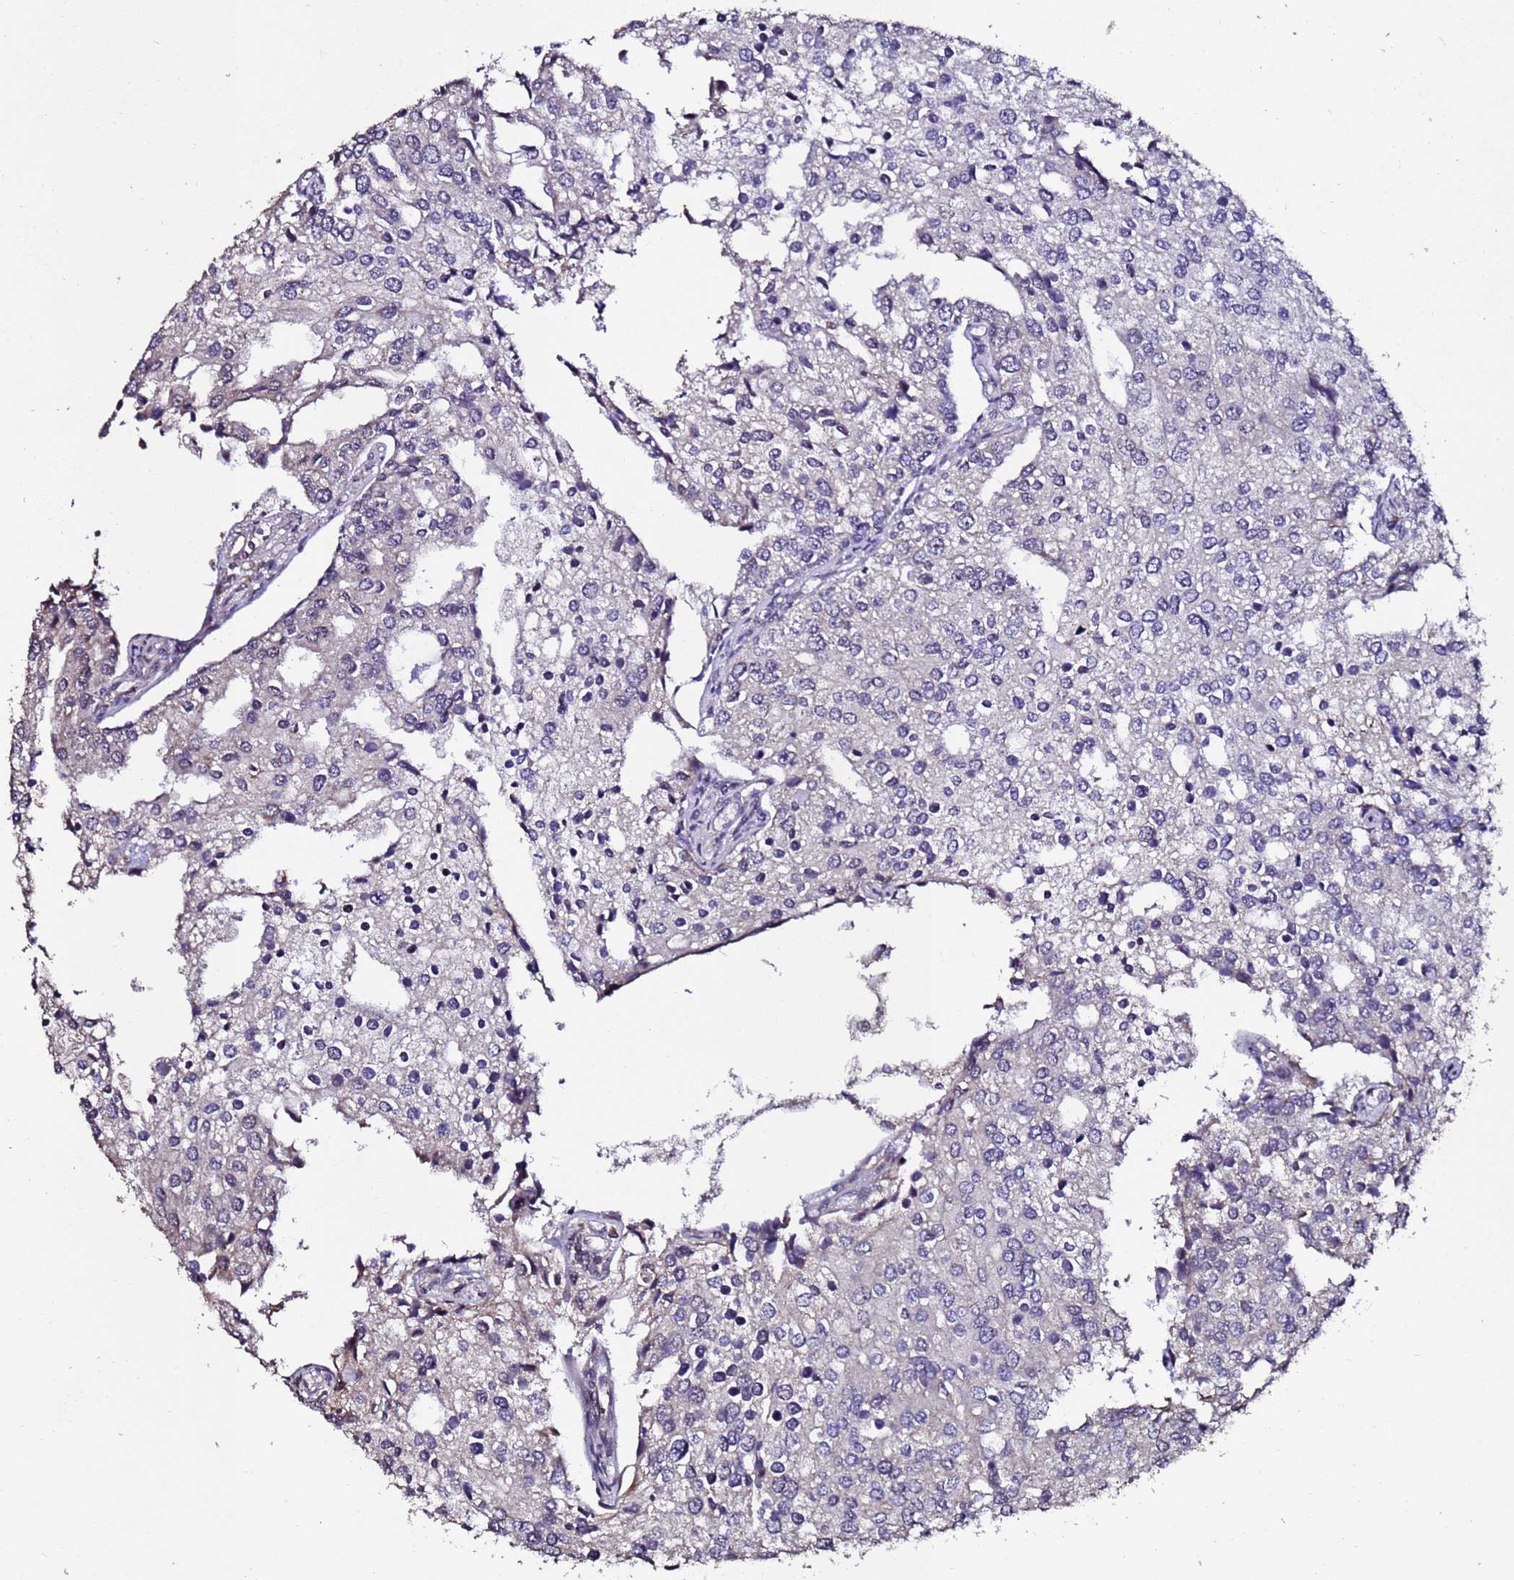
{"staining": {"intensity": "weak", "quantity": "<25%", "location": "cytoplasmic/membranous"}, "tissue": "prostate cancer", "cell_type": "Tumor cells", "image_type": "cancer", "snomed": [{"axis": "morphology", "description": "Adenocarcinoma, High grade"}, {"axis": "topography", "description": "Prostate"}], "caption": "High power microscopy micrograph of an immunohistochemistry (IHC) histopathology image of prostate cancer (adenocarcinoma (high-grade)), revealing no significant positivity in tumor cells. The staining was performed using DAB to visualize the protein expression in brown, while the nuclei were stained in blue with hematoxylin (Magnification: 20x).", "gene": "PRODH", "patient": {"sex": "male", "age": 62}}